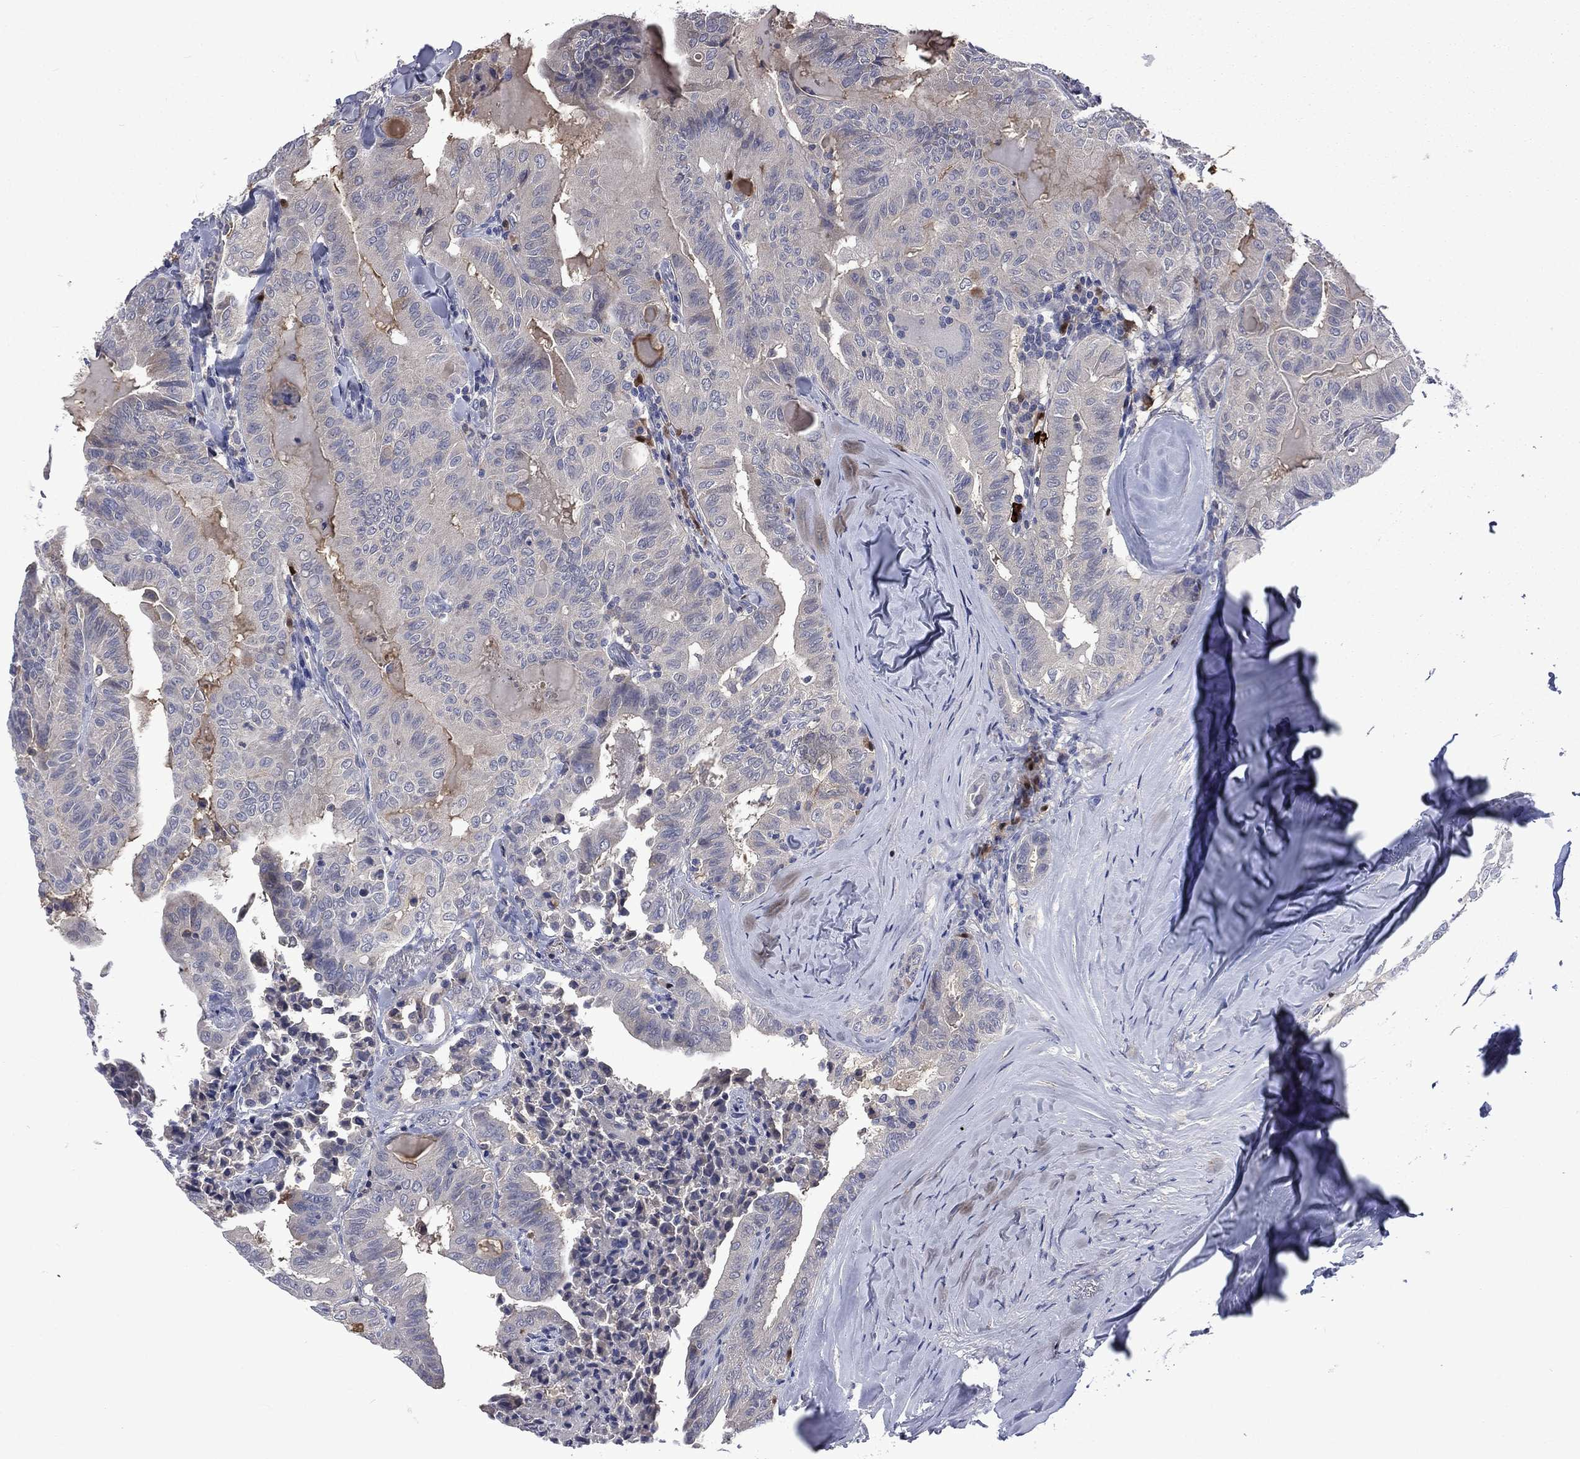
{"staining": {"intensity": "moderate", "quantity": "<25%", "location": "cytoplasmic/membranous"}, "tissue": "thyroid cancer", "cell_type": "Tumor cells", "image_type": "cancer", "snomed": [{"axis": "morphology", "description": "Papillary adenocarcinoma, NOS"}, {"axis": "topography", "description": "Thyroid gland"}], "caption": "Protein expression analysis of thyroid papillary adenocarcinoma displays moderate cytoplasmic/membranous expression in about <25% of tumor cells. (DAB (3,3'-diaminobenzidine) IHC with brightfield microscopy, high magnification).", "gene": "CA12", "patient": {"sex": "female", "age": 68}}